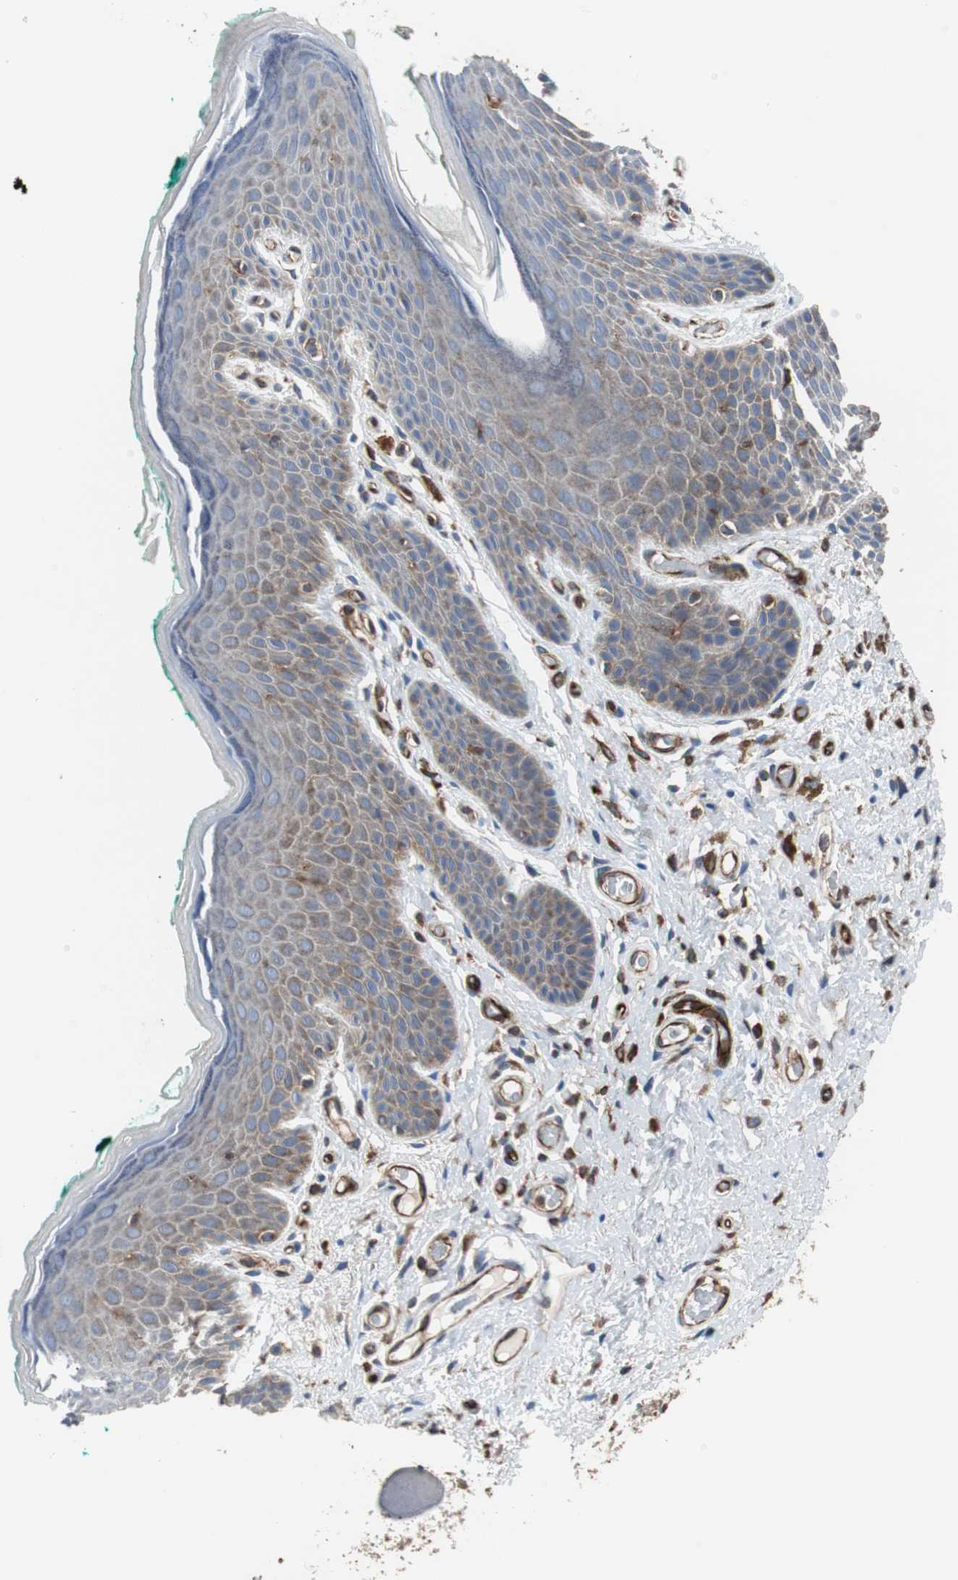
{"staining": {"intensity": "weak", "quantity": ">75%", "location": "cytoplasmic/membranous"}, "tissue": "skin", "cell_type": "Epidermal cells", "image_type": "normal", "snomed": [{"axis": "morphology", "description": "Normal tissue, NOS"}, {"axis": "topography", "description": "Anal"}], "caption": "Immunohistochemical staining of benign human skin reveals weak cytoplasmic/membranous protein expression in approximately >75% of epidermal cells. (DAB (3,3'-diaminobenzidine) = brown stain, brightfield microscopy at high magnification).", "gene": "PLCG2", "patient": {"sex": "male", "age": 74}}